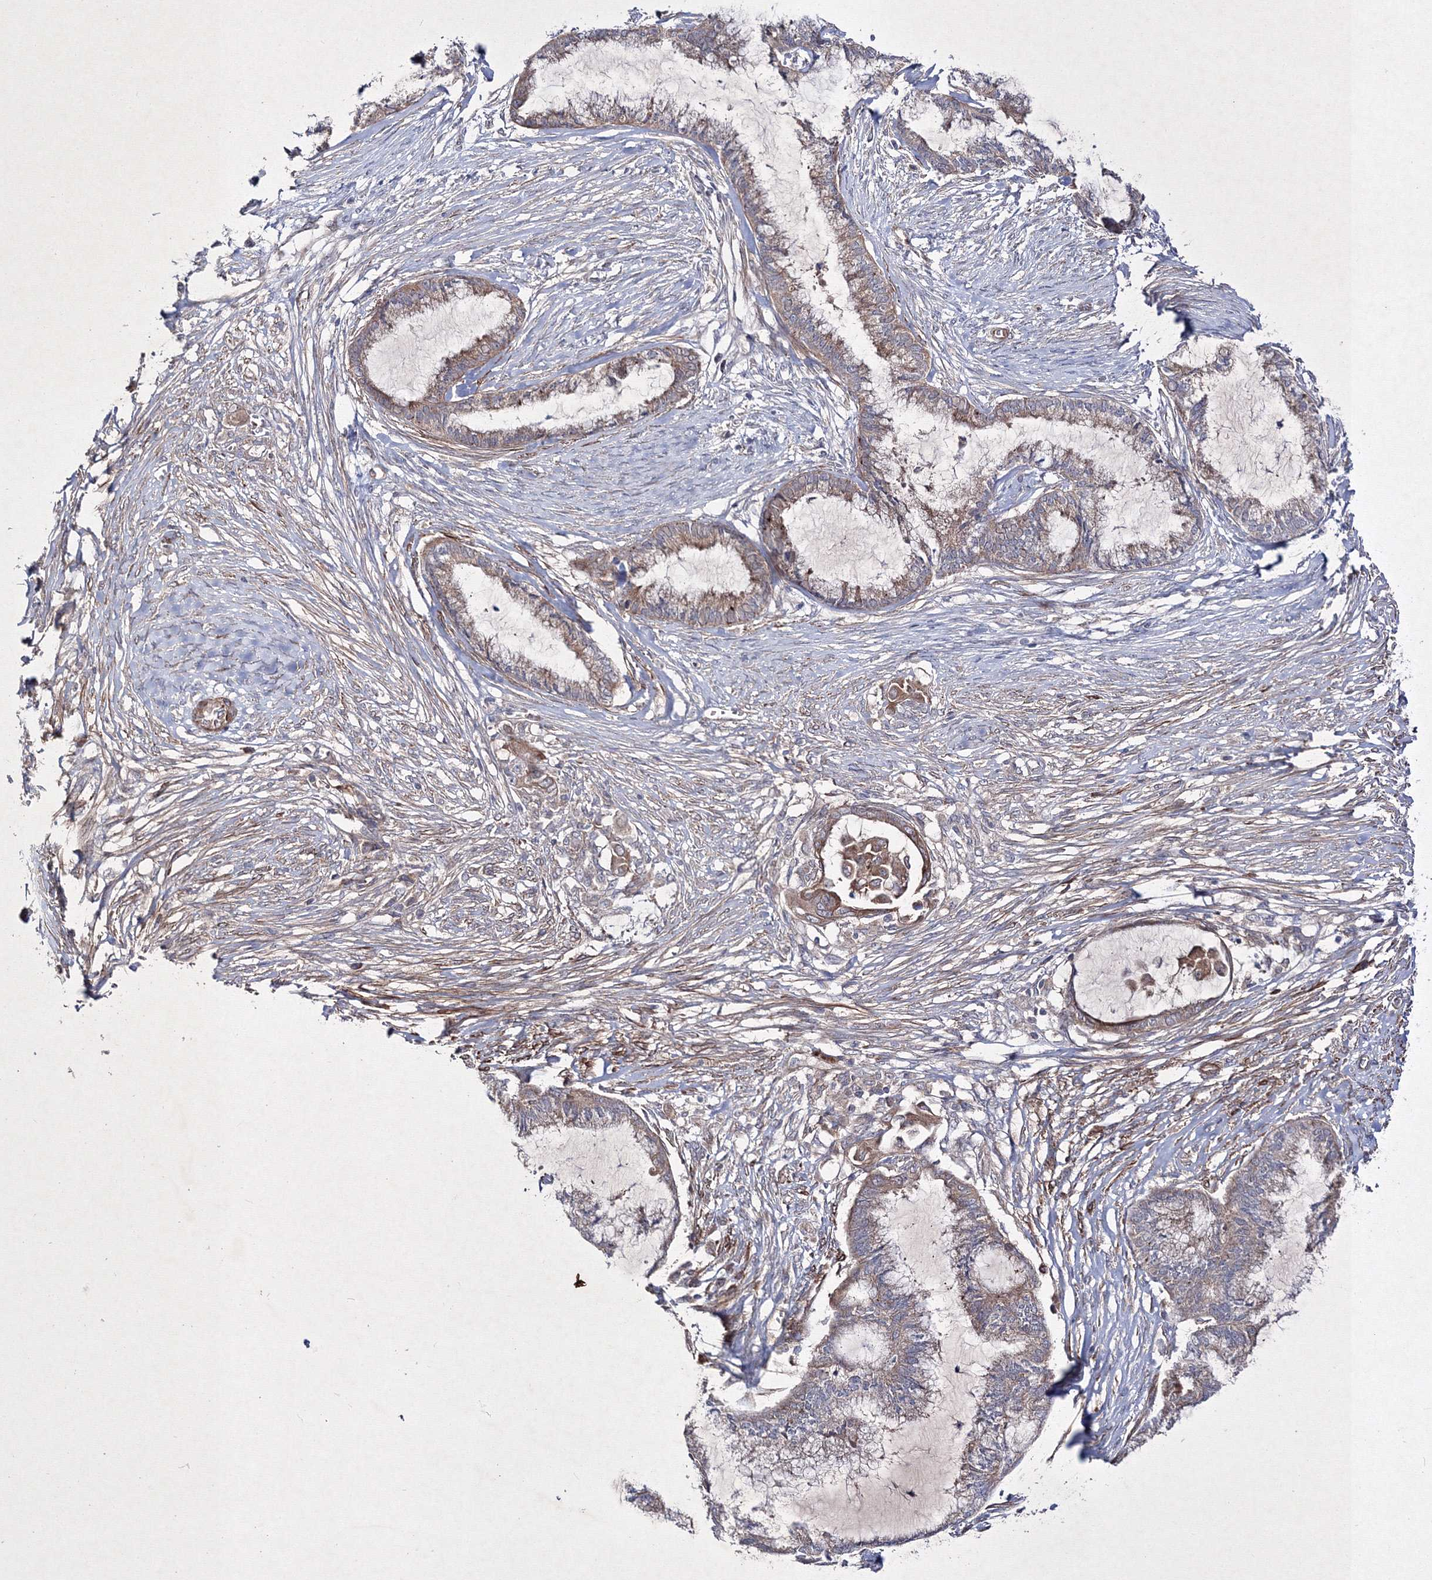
{"staining": {"intensity": "weak", "quantity": ">75%", "location": "cytoplasmic/membranous"}, "tissue": "endometrial cancer", "cell_type": "Tumor cells", "image_type": "cancer", "snomed": [{"axis": "morphology", "description": "Adenocarcinoma, NOS"}, {"axis": "topography", "description": "Endometrium"}], "caption": "DAB (3,3'-diaminobenzidine) immunohistochemical staining of adenocarcinoma (endometrial) exhibits weak cytoplasmic/membranous protein expression in about >75% of tumor cells. Nuclei are stained in blue.", "gene": "GFM1", "patient": {"sex": "female", "age": 86}}